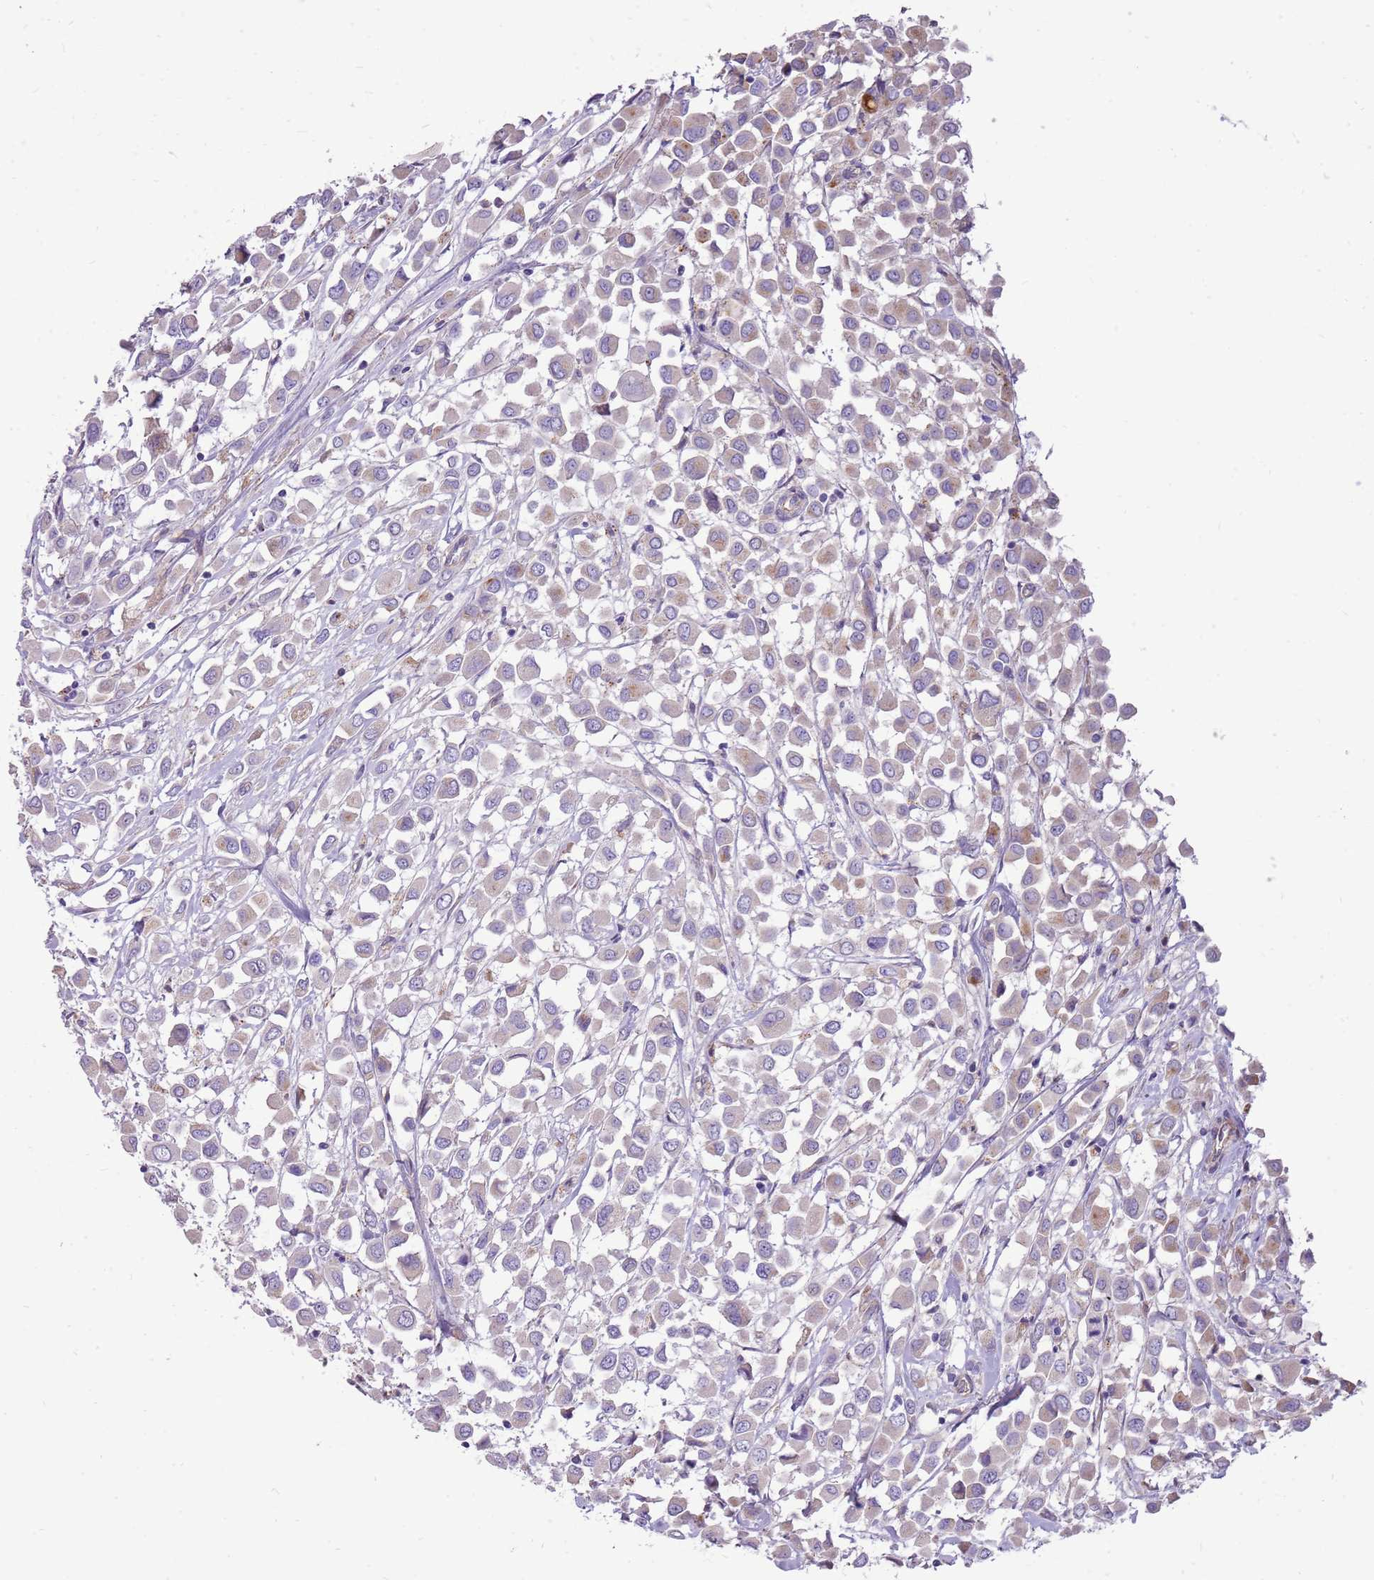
{"staining": {"intensity": "weak", "quantity": "<25%", "location": "cytoplasmic/membranous"}, "tissue": "breast cancer", "cell_type": "Tumor cells", "image_type": "cancer", "snomed": [{"axis": "morphology", "description": "Duct carcinoma"}, {"axis": "topography", "description": "Breast"}], "caption": "Immunohistochemical staining of breast cancer reveals no significant expression in tumor cells.", "gene": "NTN4", "patient": {"sex": "female", "age": 61}}